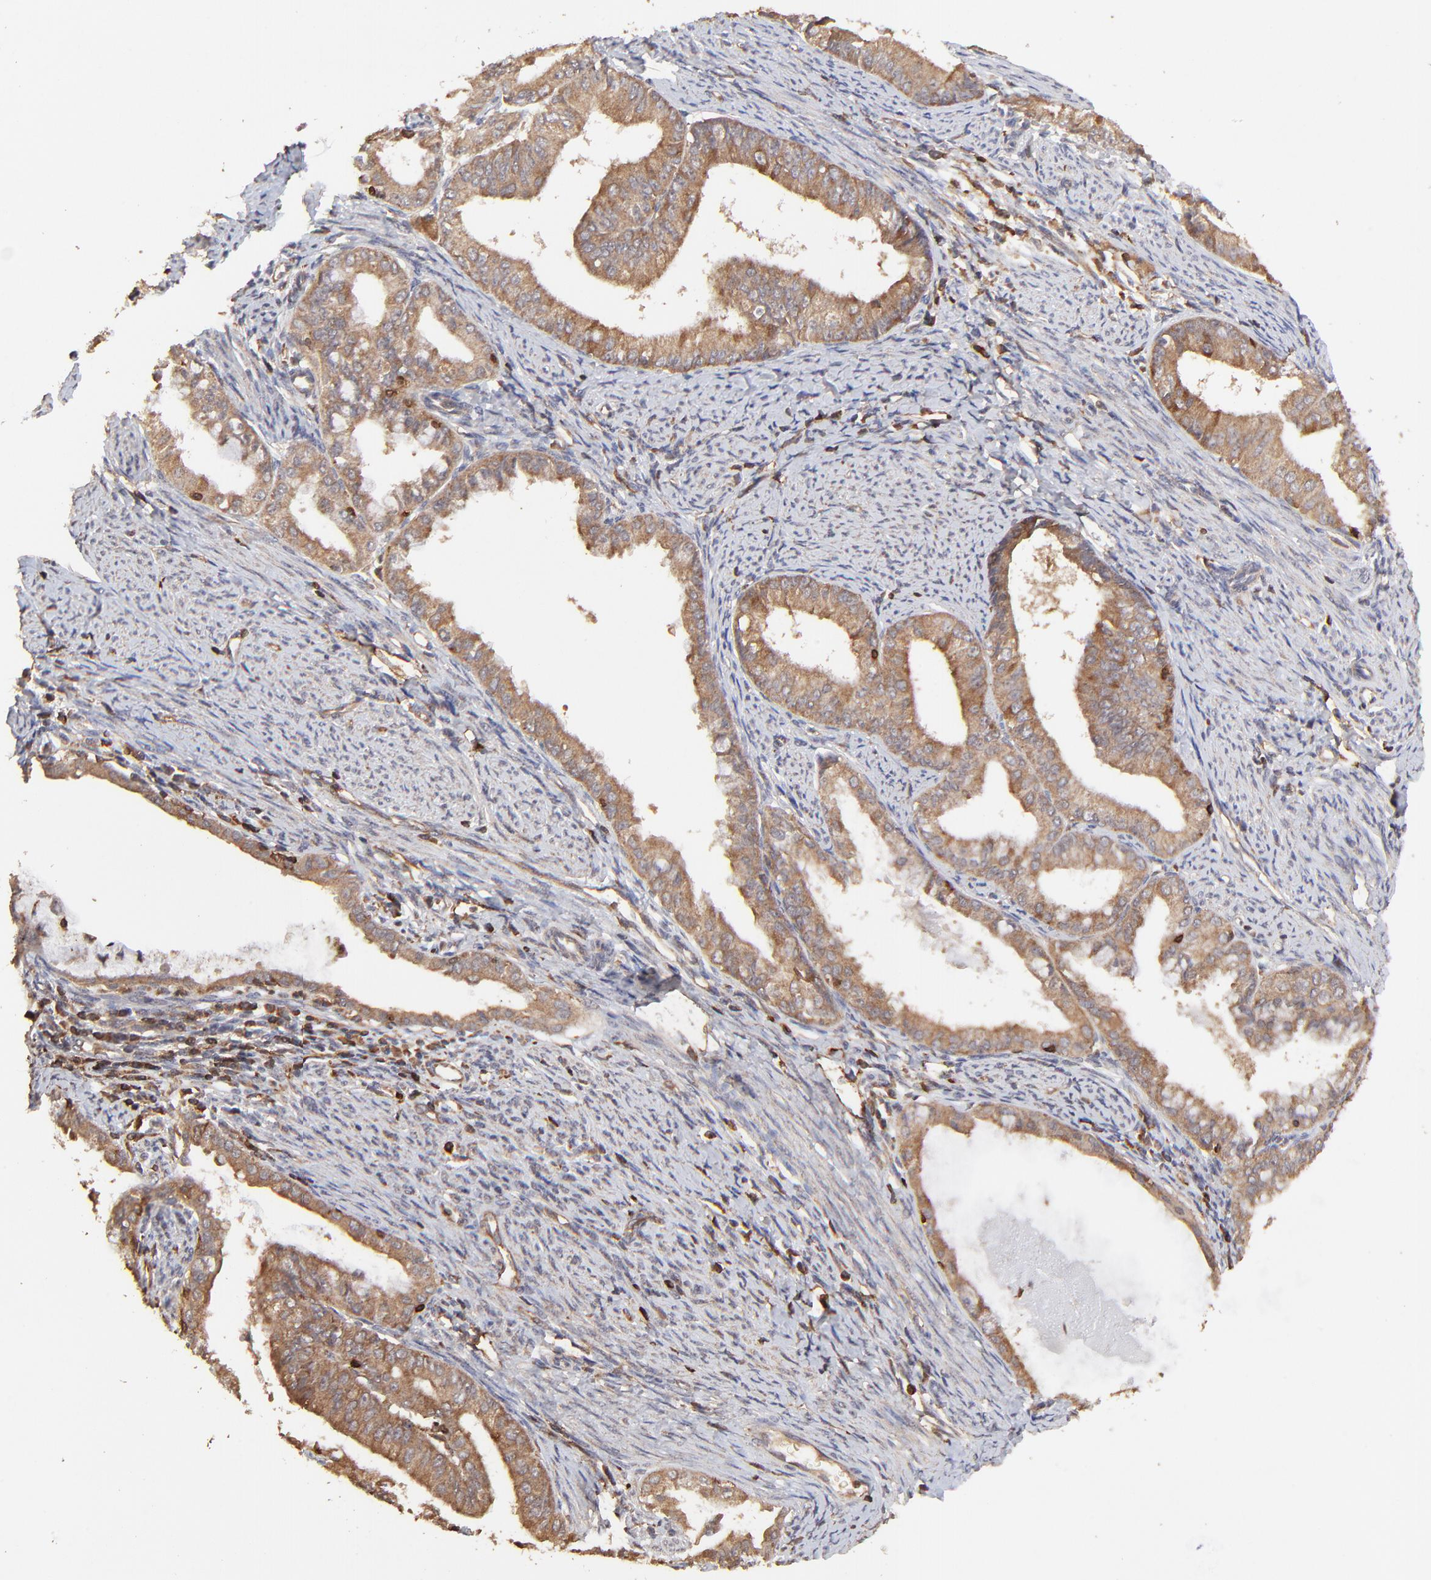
{"staining": {"intensity": "moderate", "quantity": ">75%", "location": "cytoplasmic/membranous"}, "tissue": "endometrial cancer", "cell_type": "Tumor cells", "image_type": "cancer", "snomed": [{"axis": "morphology", "description": "Adenocarcinoma, NOS"}, {"axis": "topography", "description": "Endometrium"}], "caption": "The histopathology image exhibits staining of endometrial adenocarcinoma, revealing moderate cytoplasmic/membranous protein expression (brown color) within tumor cells.", "gene": "STON2", "patient": {"sex": "female", "age": 76}}